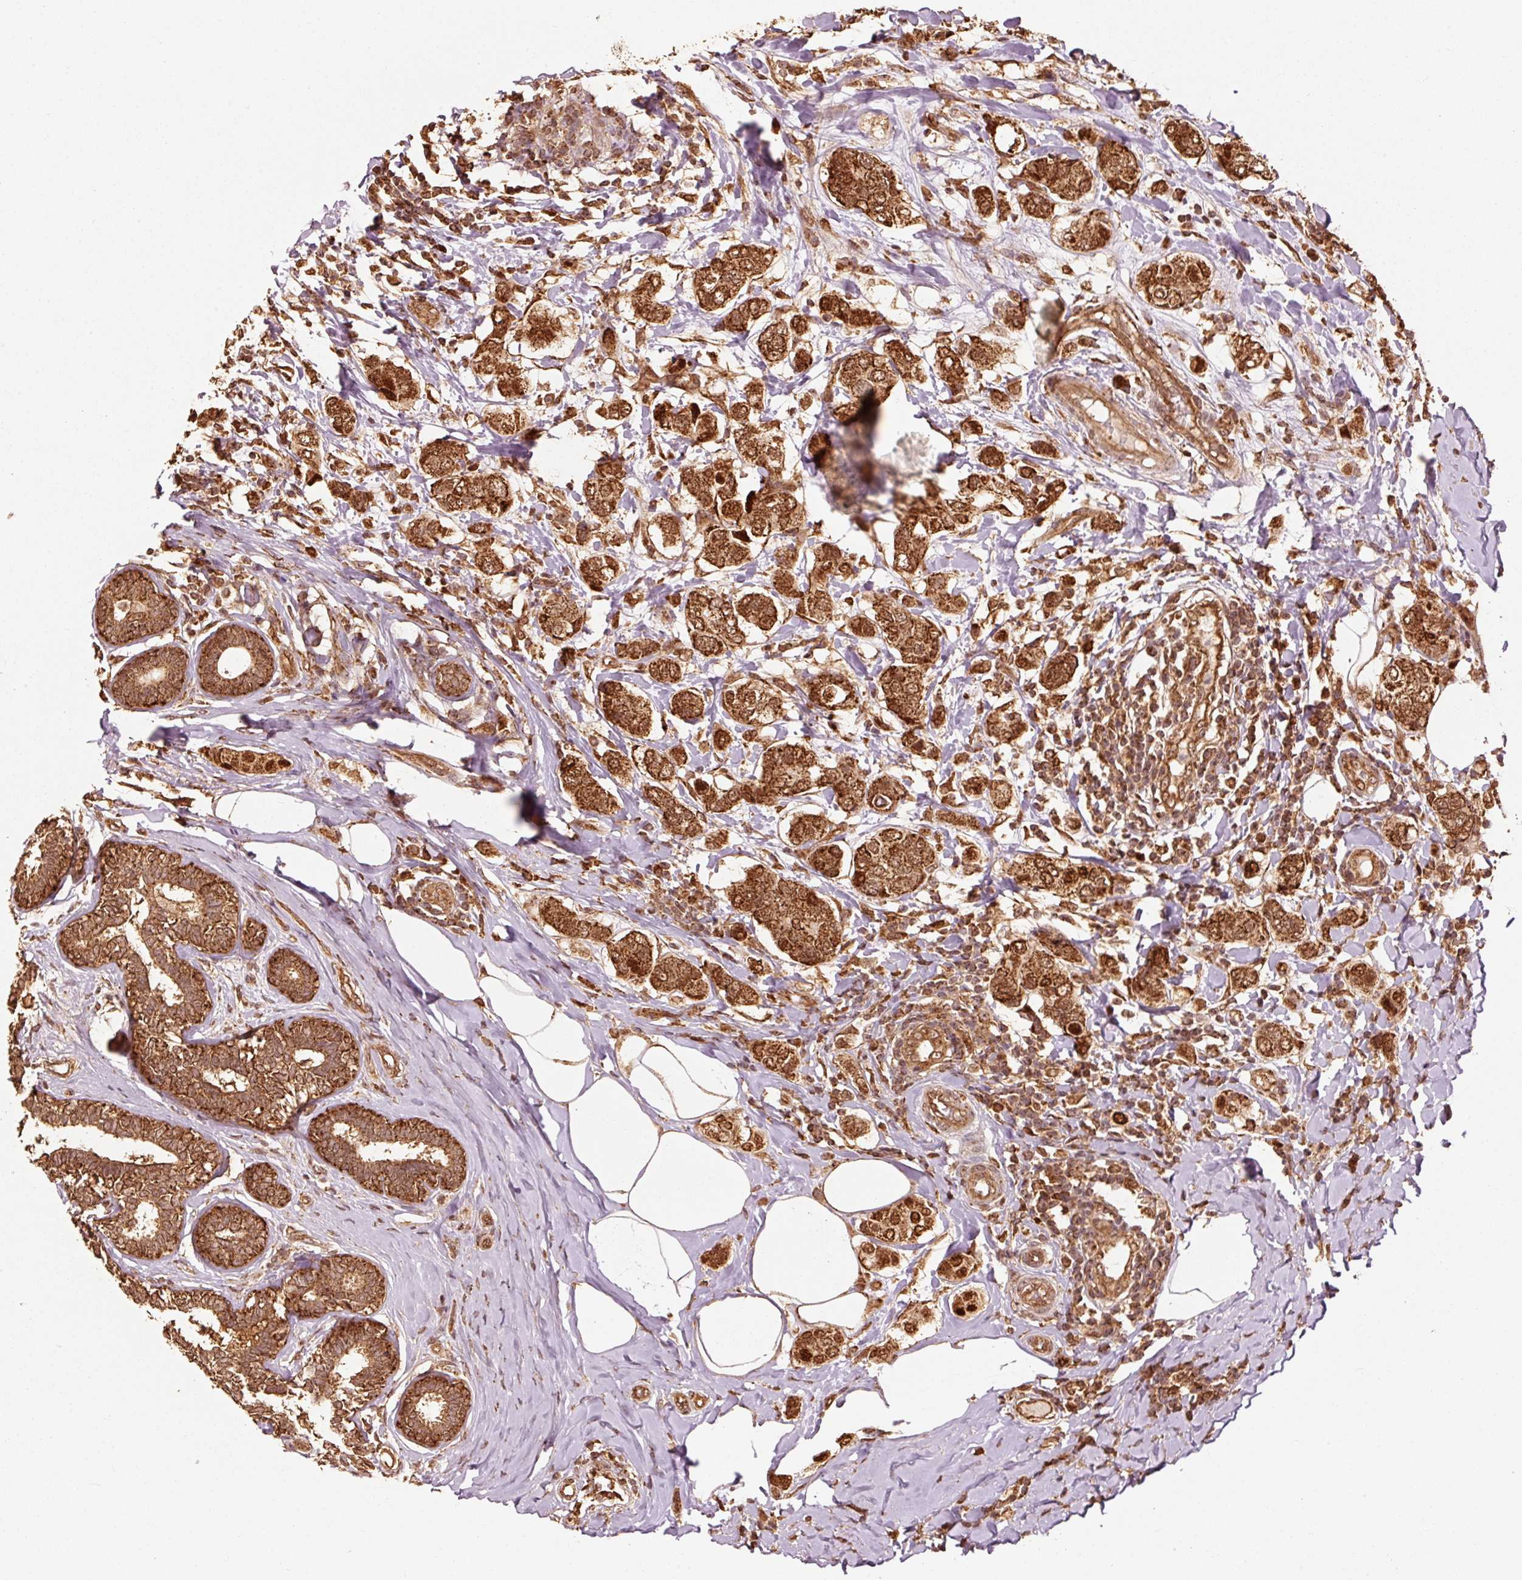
{"staining": {"intensity": "strong", "quantity": ">75%", "location": "cytoplasmic/membranous,nuclear"}, "tissue": "breast cancer", "cell_type": "Tumor cells", "image_type": "cancer", "snomed": [{"axis": "morphology", "description": "Lobular carcinoma"}, {"axis": "topography", "description": "Breast"}], "caption": "IHC (DAB (3,3'-diaminobenzidine)) staining of breast lobular carcinoma demonstrates strong cytoplasmic/membranous and nuclear protein expression in about >75% of tumor cells.", "gene": "MRPL16", "patient": {"sex": "female", "age": 51}}